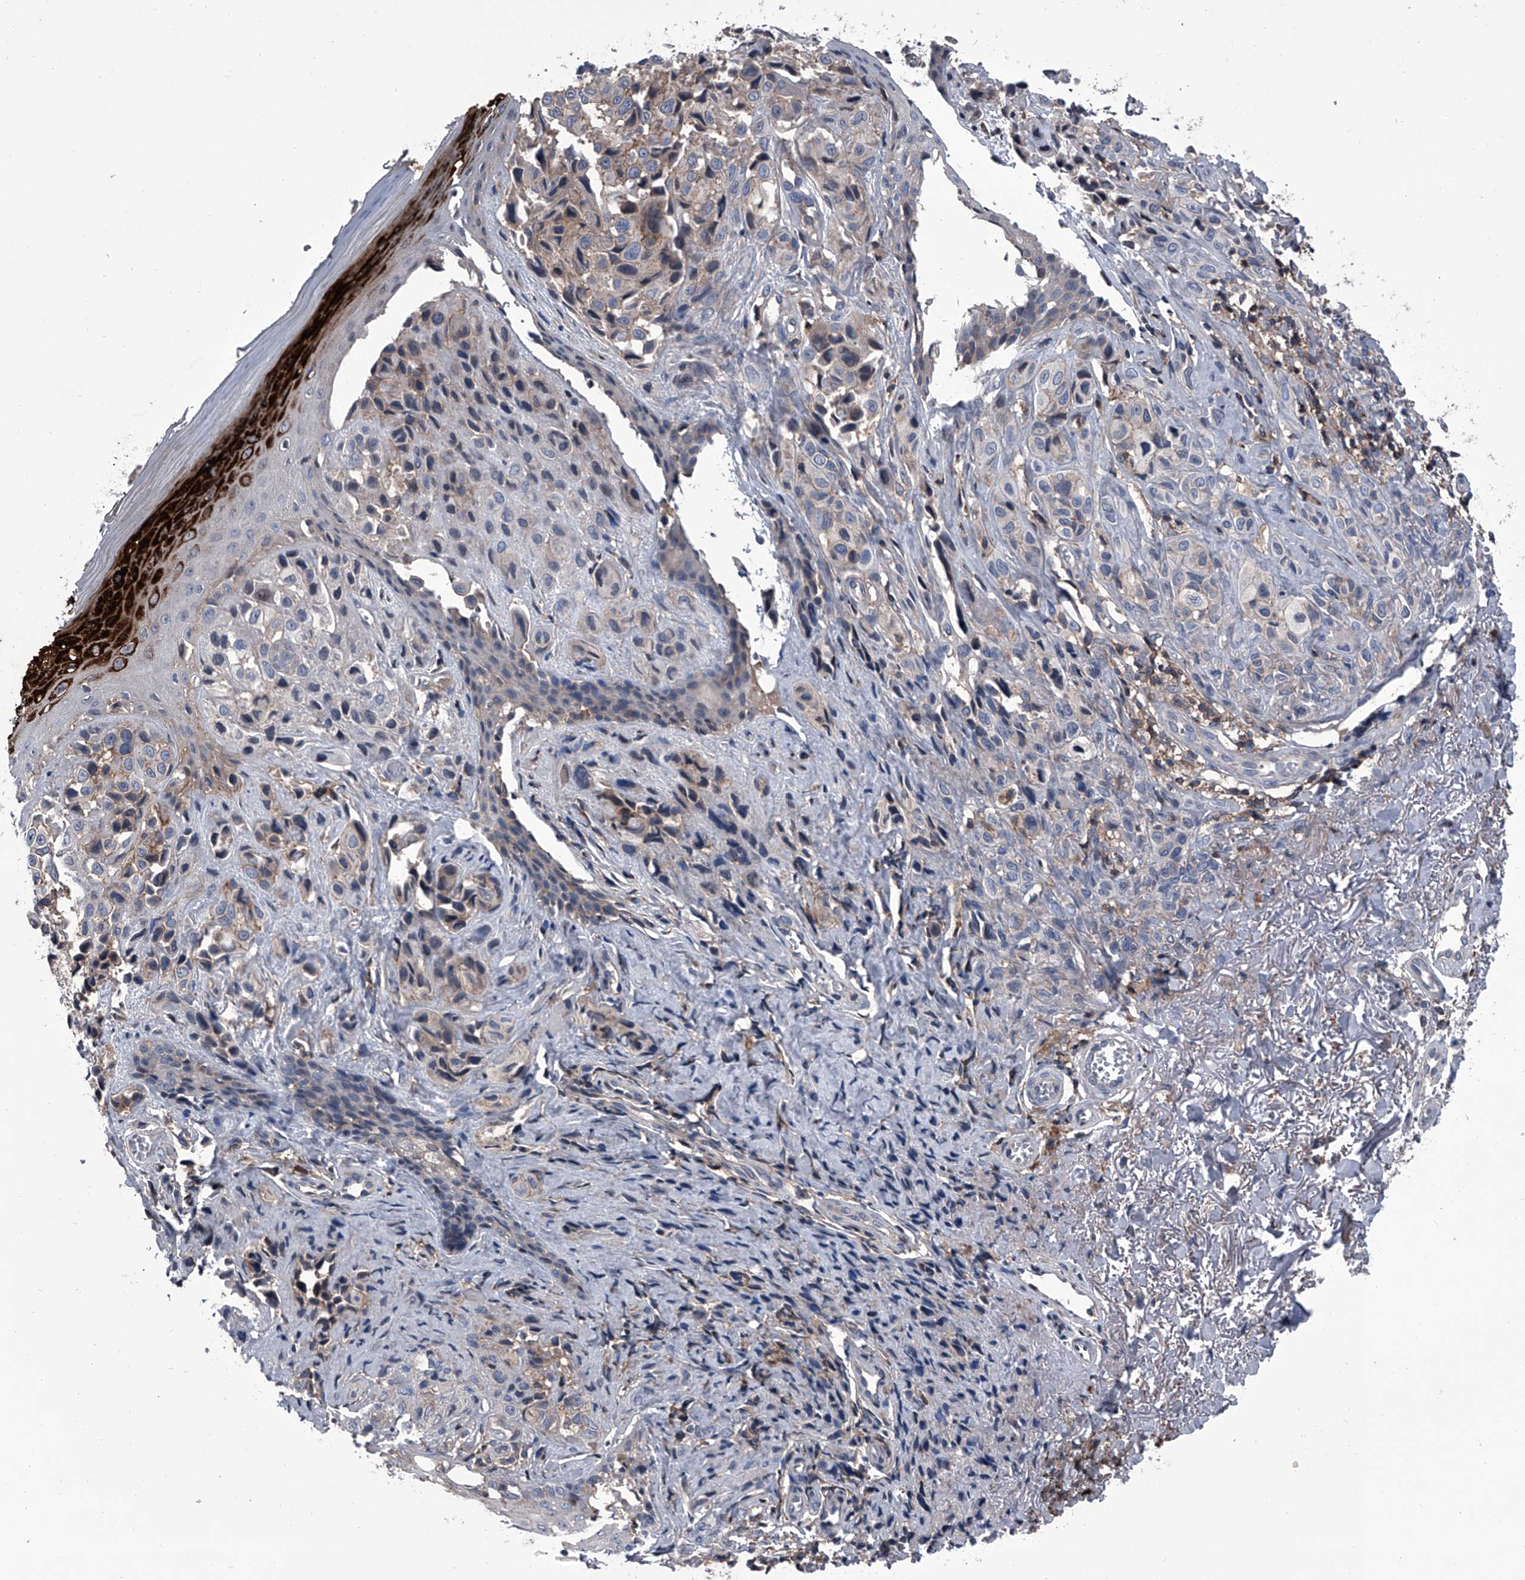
{"staining": {"intensity": "negative", "quantity": "none", "location": "none"}, "tissue": "melanoma", "cell_type": "Tumor cells", "image_type": "cancer", "snomed": [{"axis": "morphology", "description": "Malignant melanoma, NOS"}, {"axis": "topography", "description": "Skin"}], "caption": "This is an IHC micrograph of human malignant melanoma. There is no staining in tumor cells.", "gene": "PIP5K1A", "patient": {"sex": "female", "age": 58}}